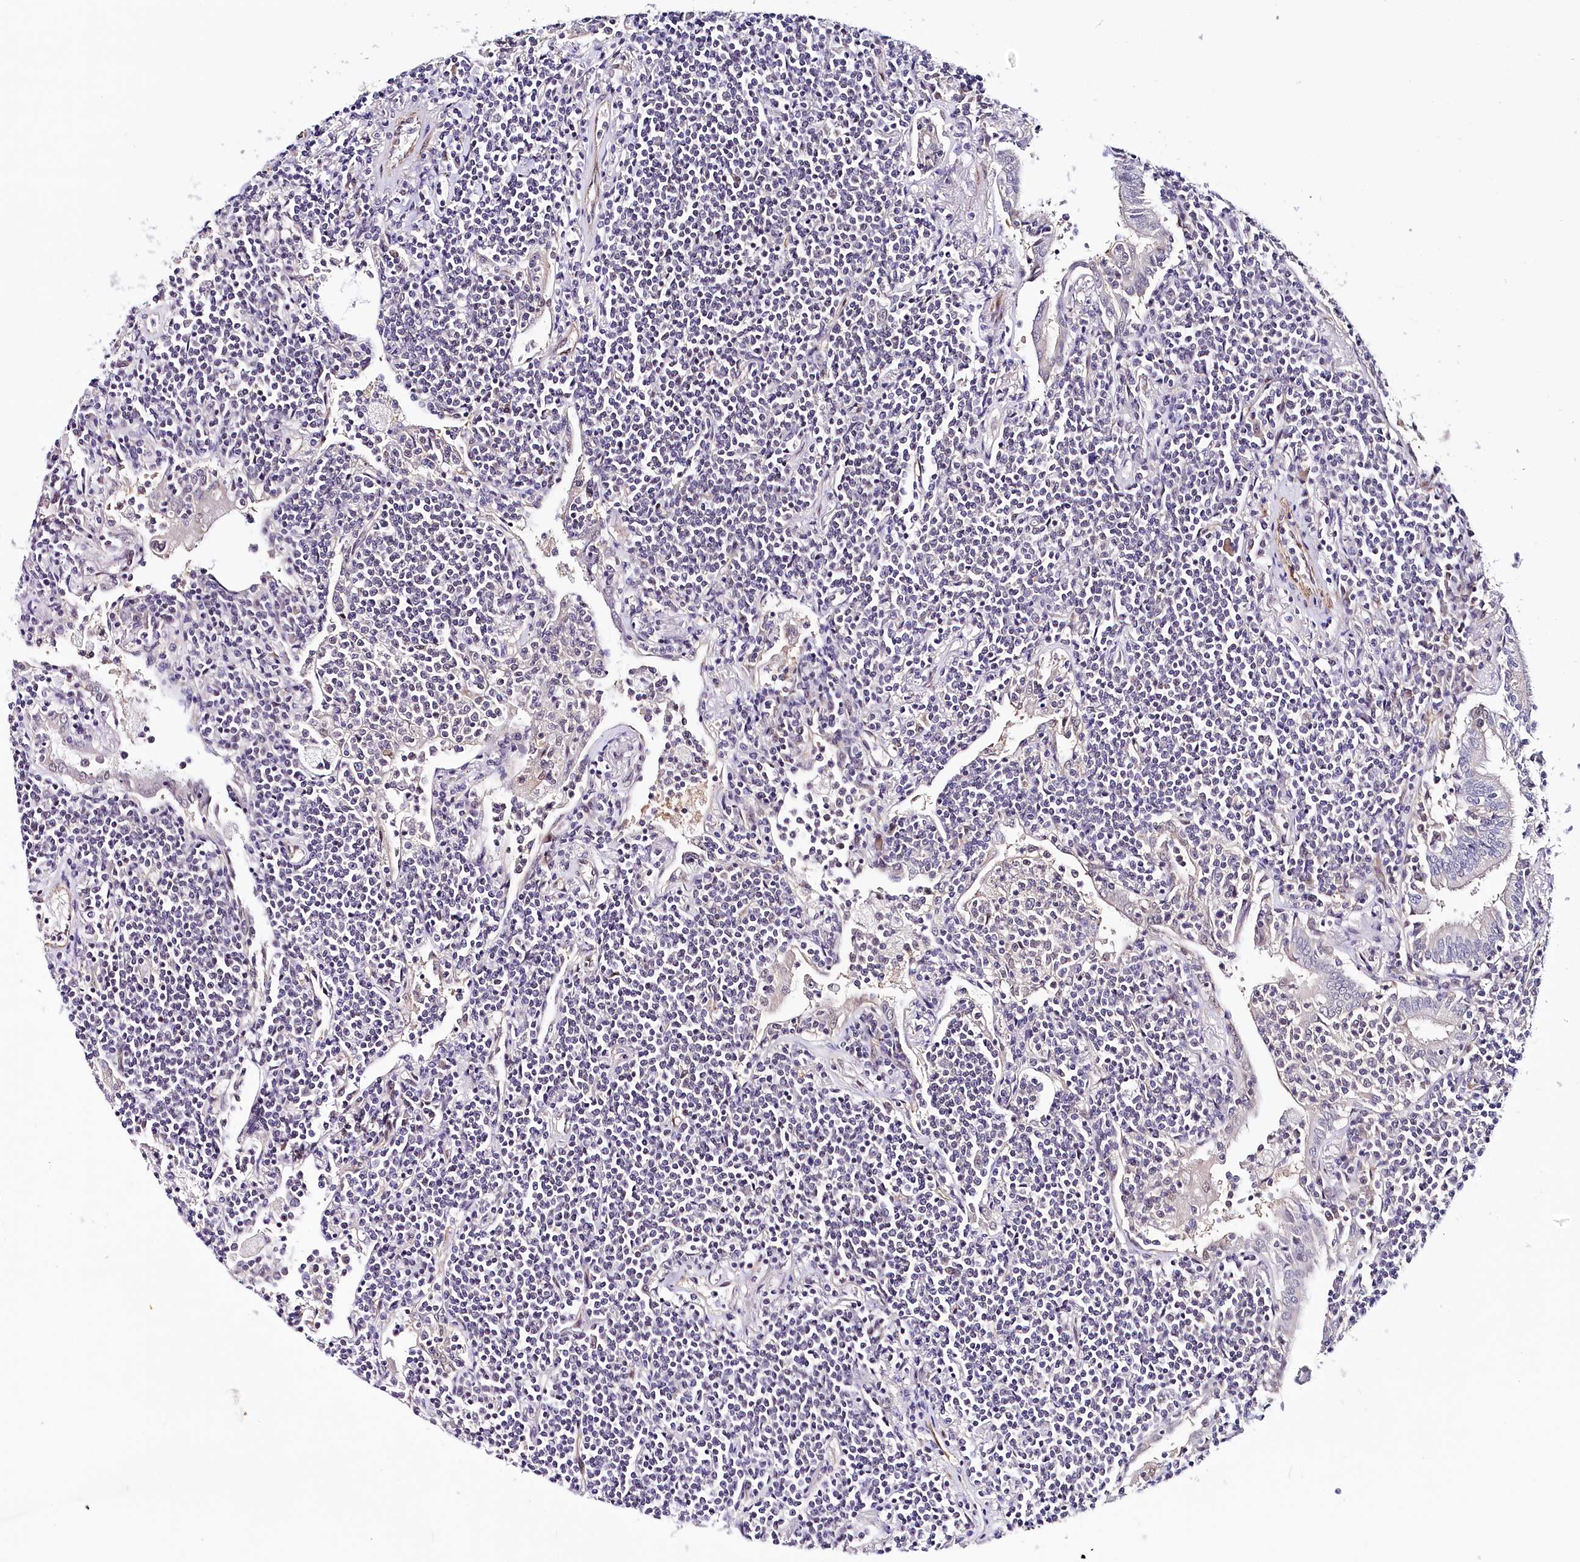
{"staining": {"intensity": "negative", "quantity": "none", "location": "none"}, "tissue": "lymphoma", "cell_type": "Tumor cells", "image_type": "cancer", "snomed": [{"axis": "morphology", "description": "Malignant lymphoma, non-Hodgkin's type, Low grade"}, {"axis": "topography", "description": "Lung"}], "caption": "This is a photomicrograph of immunohistochemistry staining of lymphoma, which shows no staining in tumor cells.", "gene": "PPP2R5B", "patient": {"sex": "female", "age": 71}}